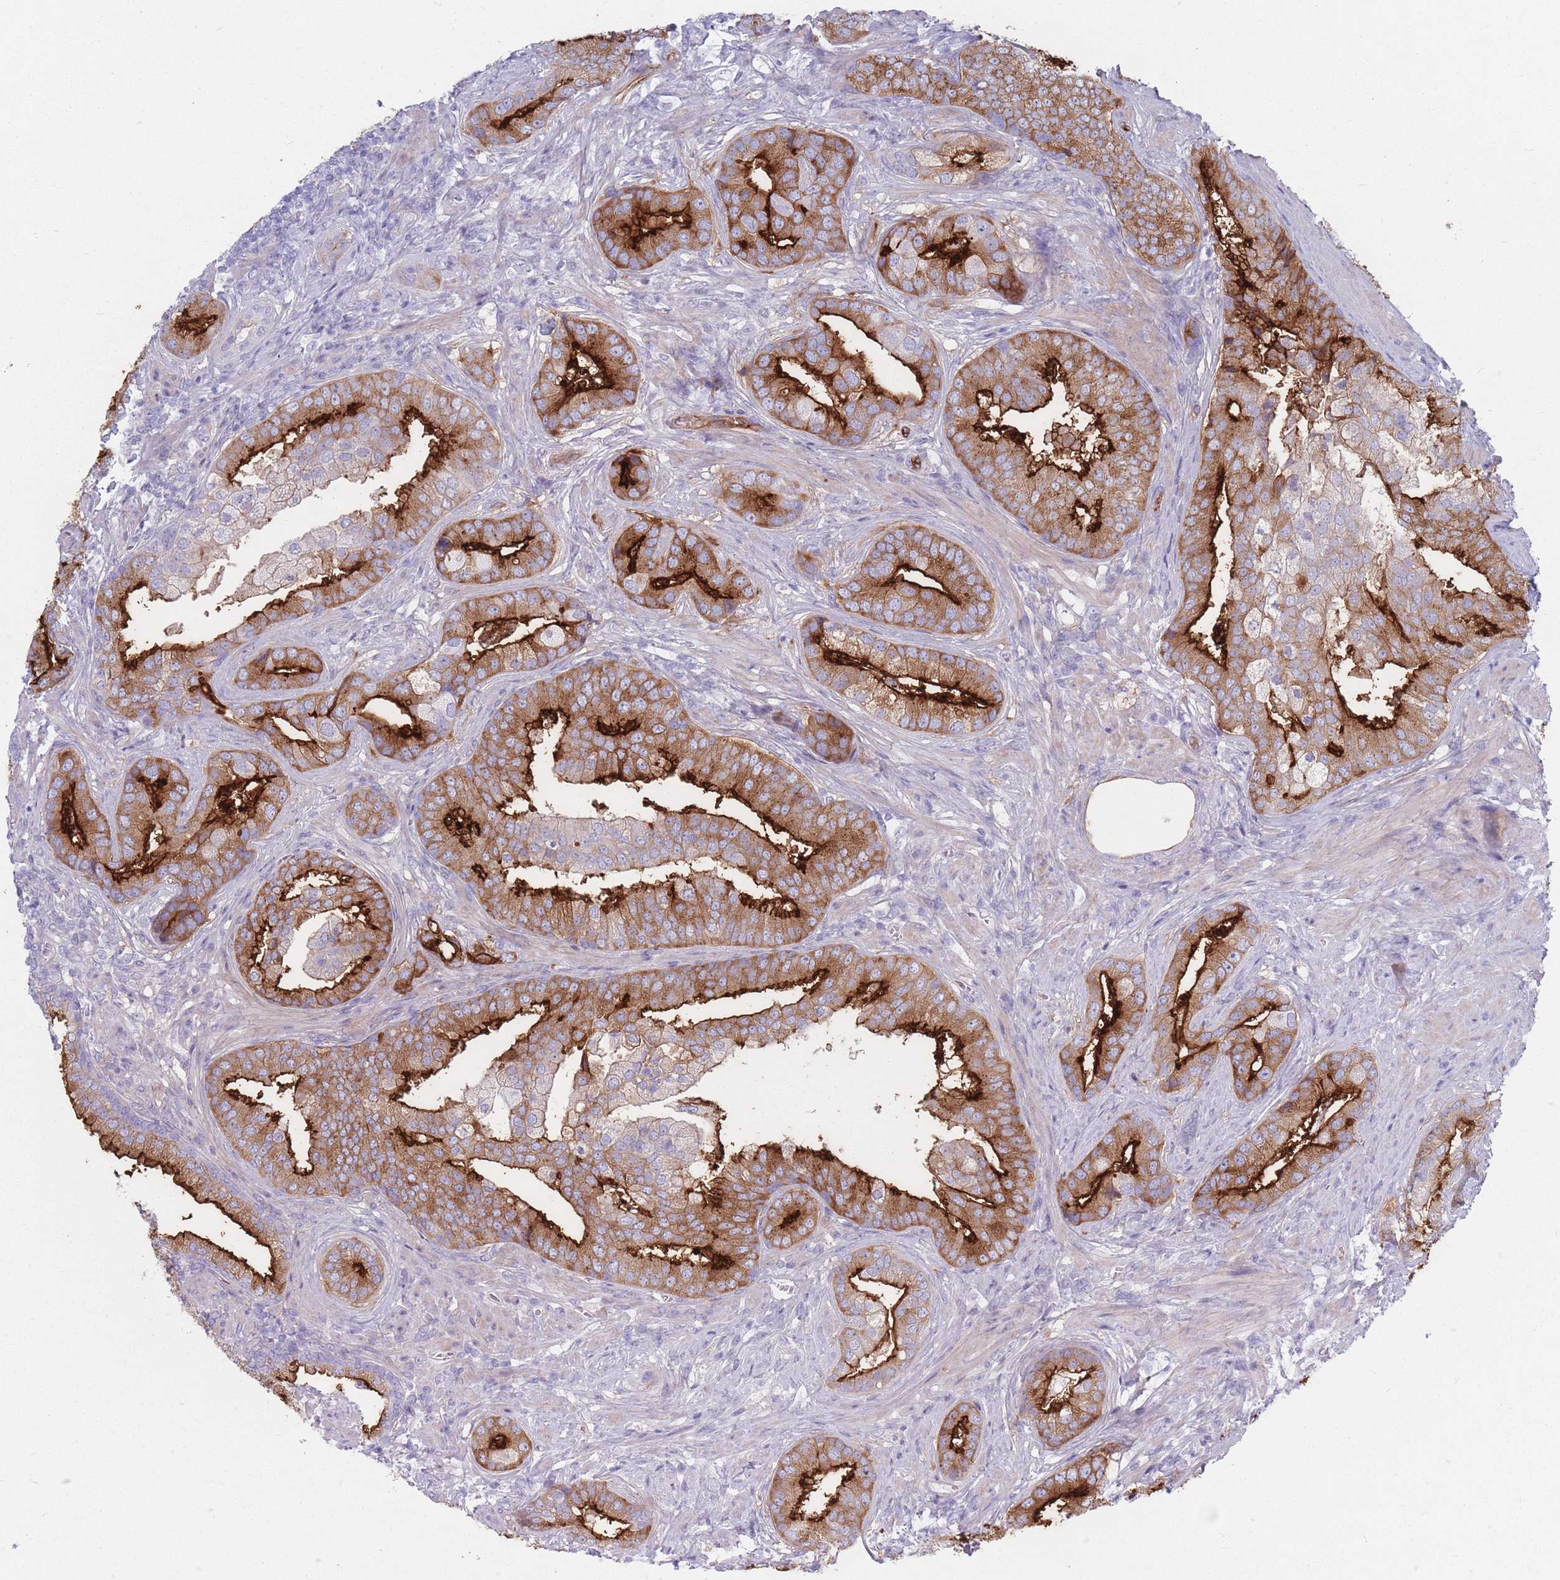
{"staining": {"intensity": "strong", "quantity": ">75%", "location": "cytoplasmic/membranous"}, "tissue": "prostate cancer", "cell_type": "Tumor cells", "image_type": "cancer", "snomed": [{"axis": "morphology", "description": "Adenocarcinoma, High grade"}, {"axis": "topography", "description": "Prostate"}], "caption": "Immunohistochemistry (IHC) photomicrograph of prostate cancer (high-grade adenocarcinoma) stained for a protein (brown), which reveals high levels of strong cytoplasmic/membranous positivity in approximately >75% of tumor cells.", "gene": "PLPP1", "patient": {"sex": "male", "age": 55}}